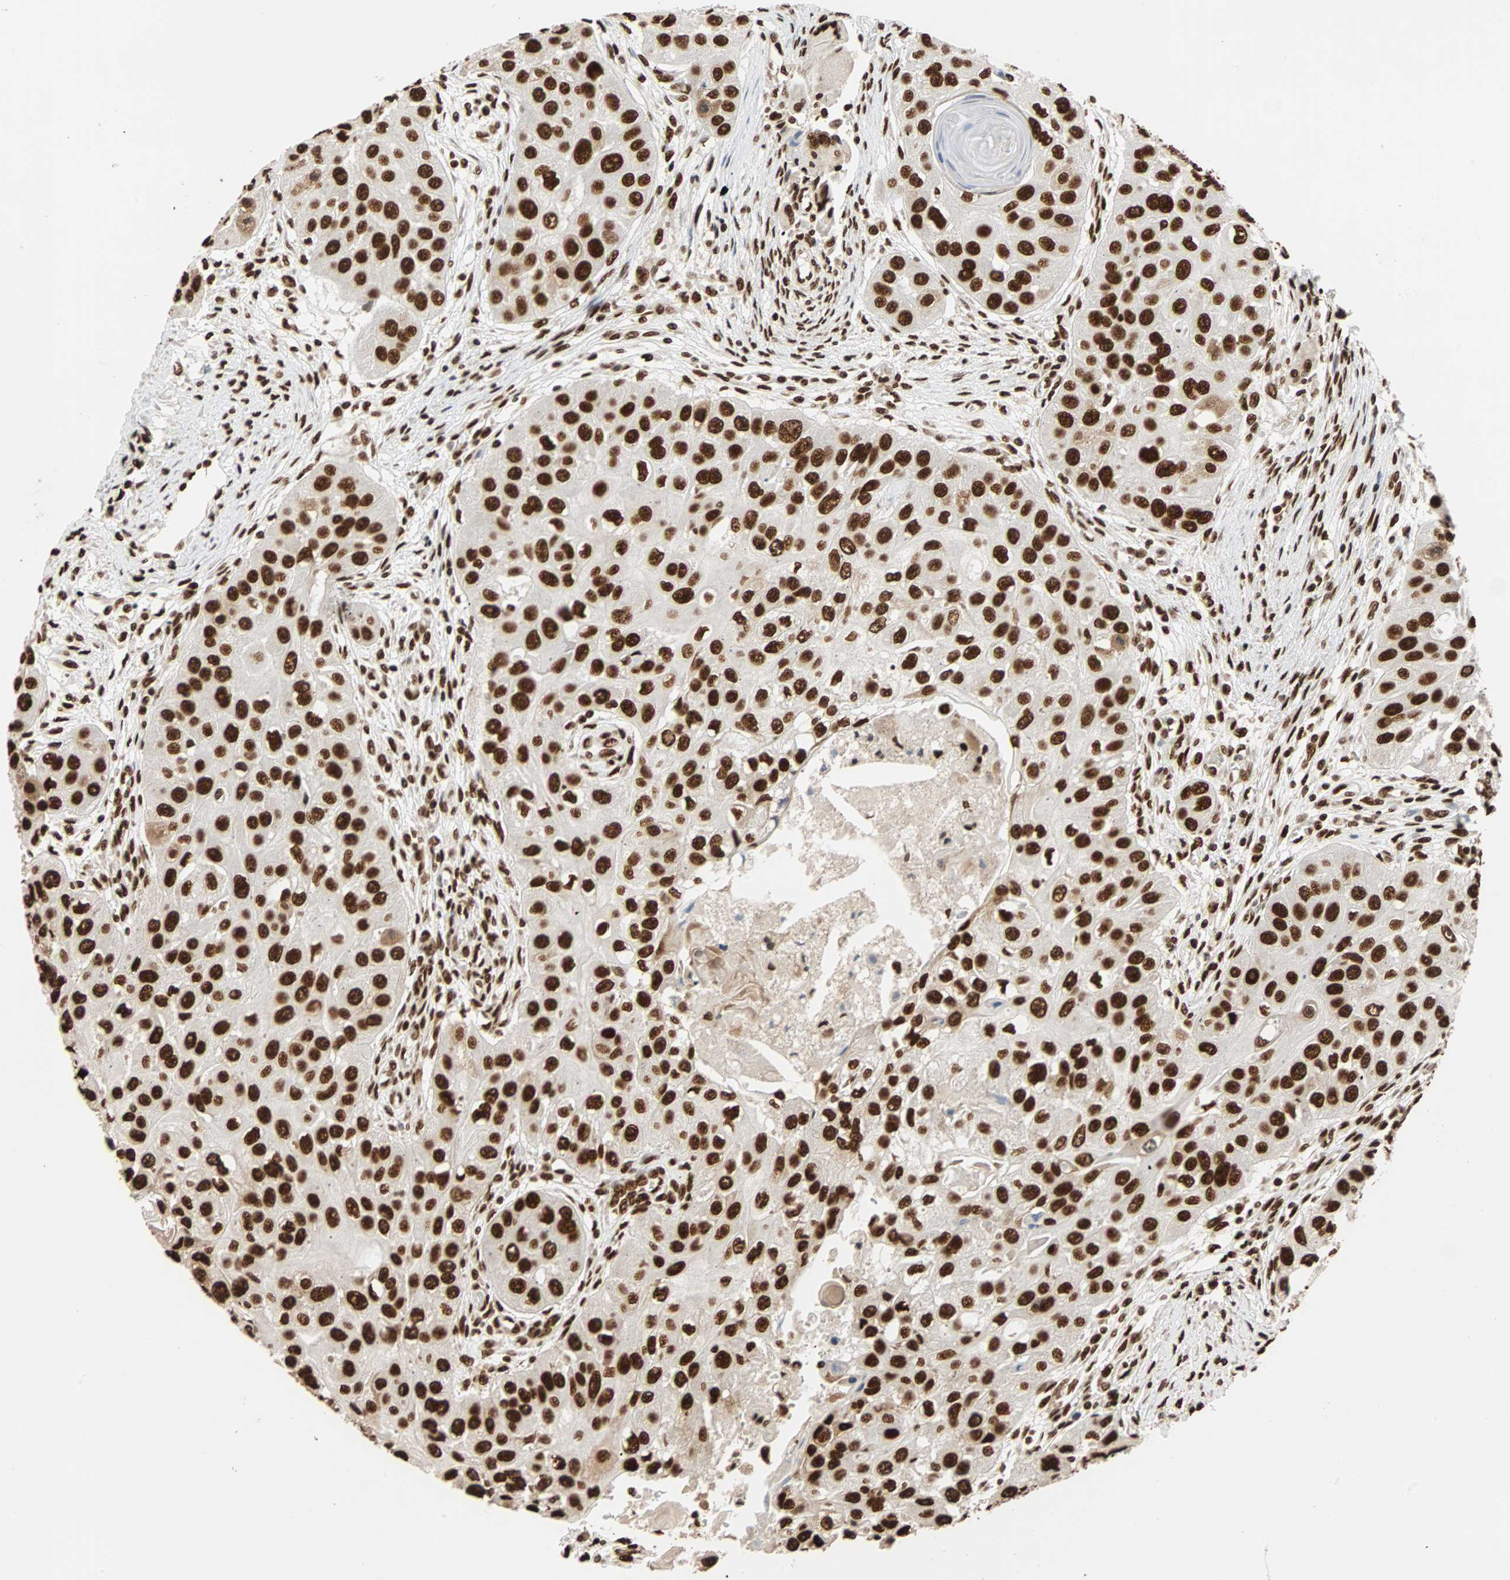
{"staining": {"intensity": "strong", "quantity": ">75%", "location": "nuclear"}, "tissue": "head and neck cancer", "cell_type": "Tumor cells", "image_type": "cancer", "snomed": [{"axis": "morphology", "description": "Normal tissue, NOS"}, {"axis": "morphology", "description": "Squamous cell carcinoma, NOS"}, {"axis": "topography", "description": "Skeletal muscle"}, {"axis": "topography", "description": "Head-Neck"}], "caption": "Tumor cells display high levels of strong nuclear positivity in about >75% of cells in human head and neck cancer.", "gene": "ILF2", "patient": {"sex": "male", "age": 51}}